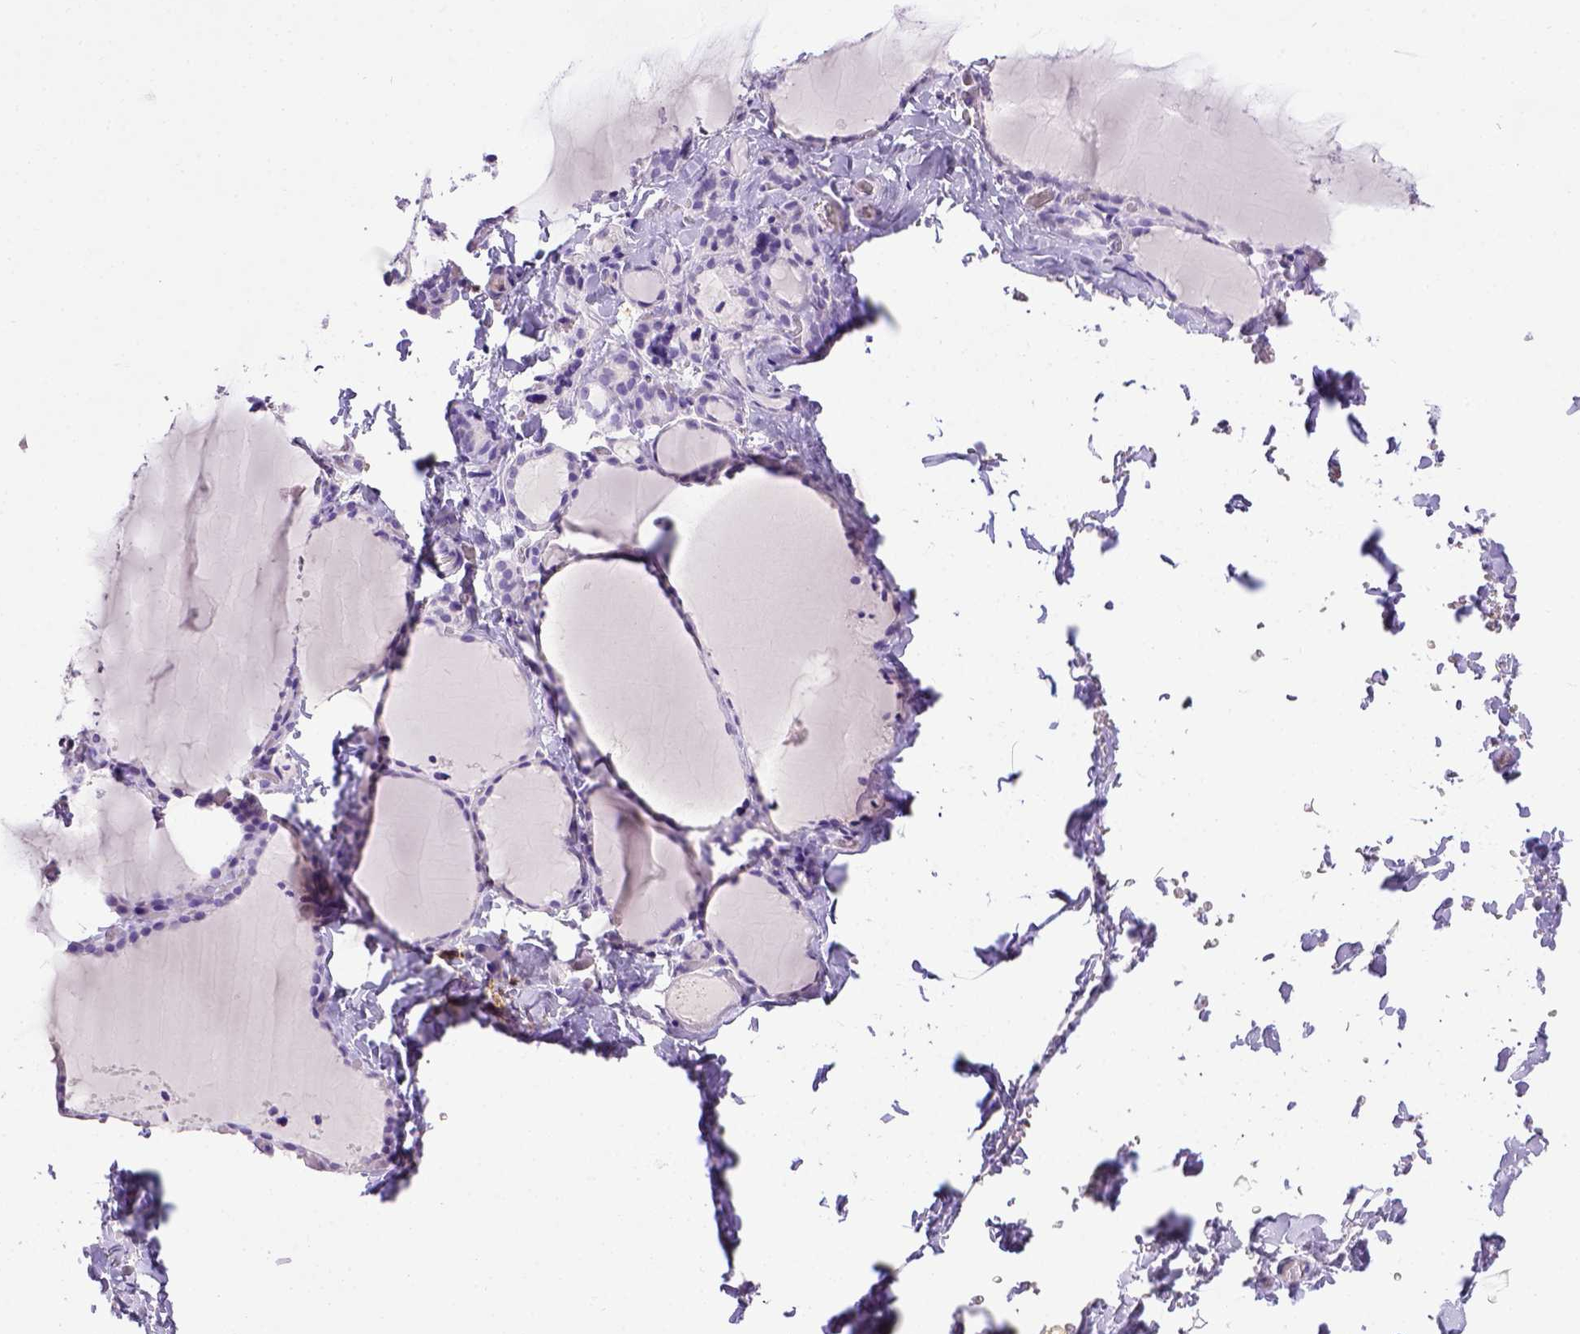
{"staining": {"intensity": "negative", "quantity": "none", "location": "none"}, "tissue": "thyroid gland", "cell_type": "Glandular cells", "image_type": "normal", "snomed": [{"axis": "morphology", "description": "Normal tissue, NOS"}, {"axis": "topography", "description": "Thyroid gland"}], "caption": "Immunohistochemistry (IHC) photomicrograph of benign thyroid gland: human thyroid gland stained with DAB (3,3'-diaminobenzidine) demonstrates no significant protein positivity in glandular cells.", "gene": "CD3E", "patient": {"sex": "female", "age": 22}}